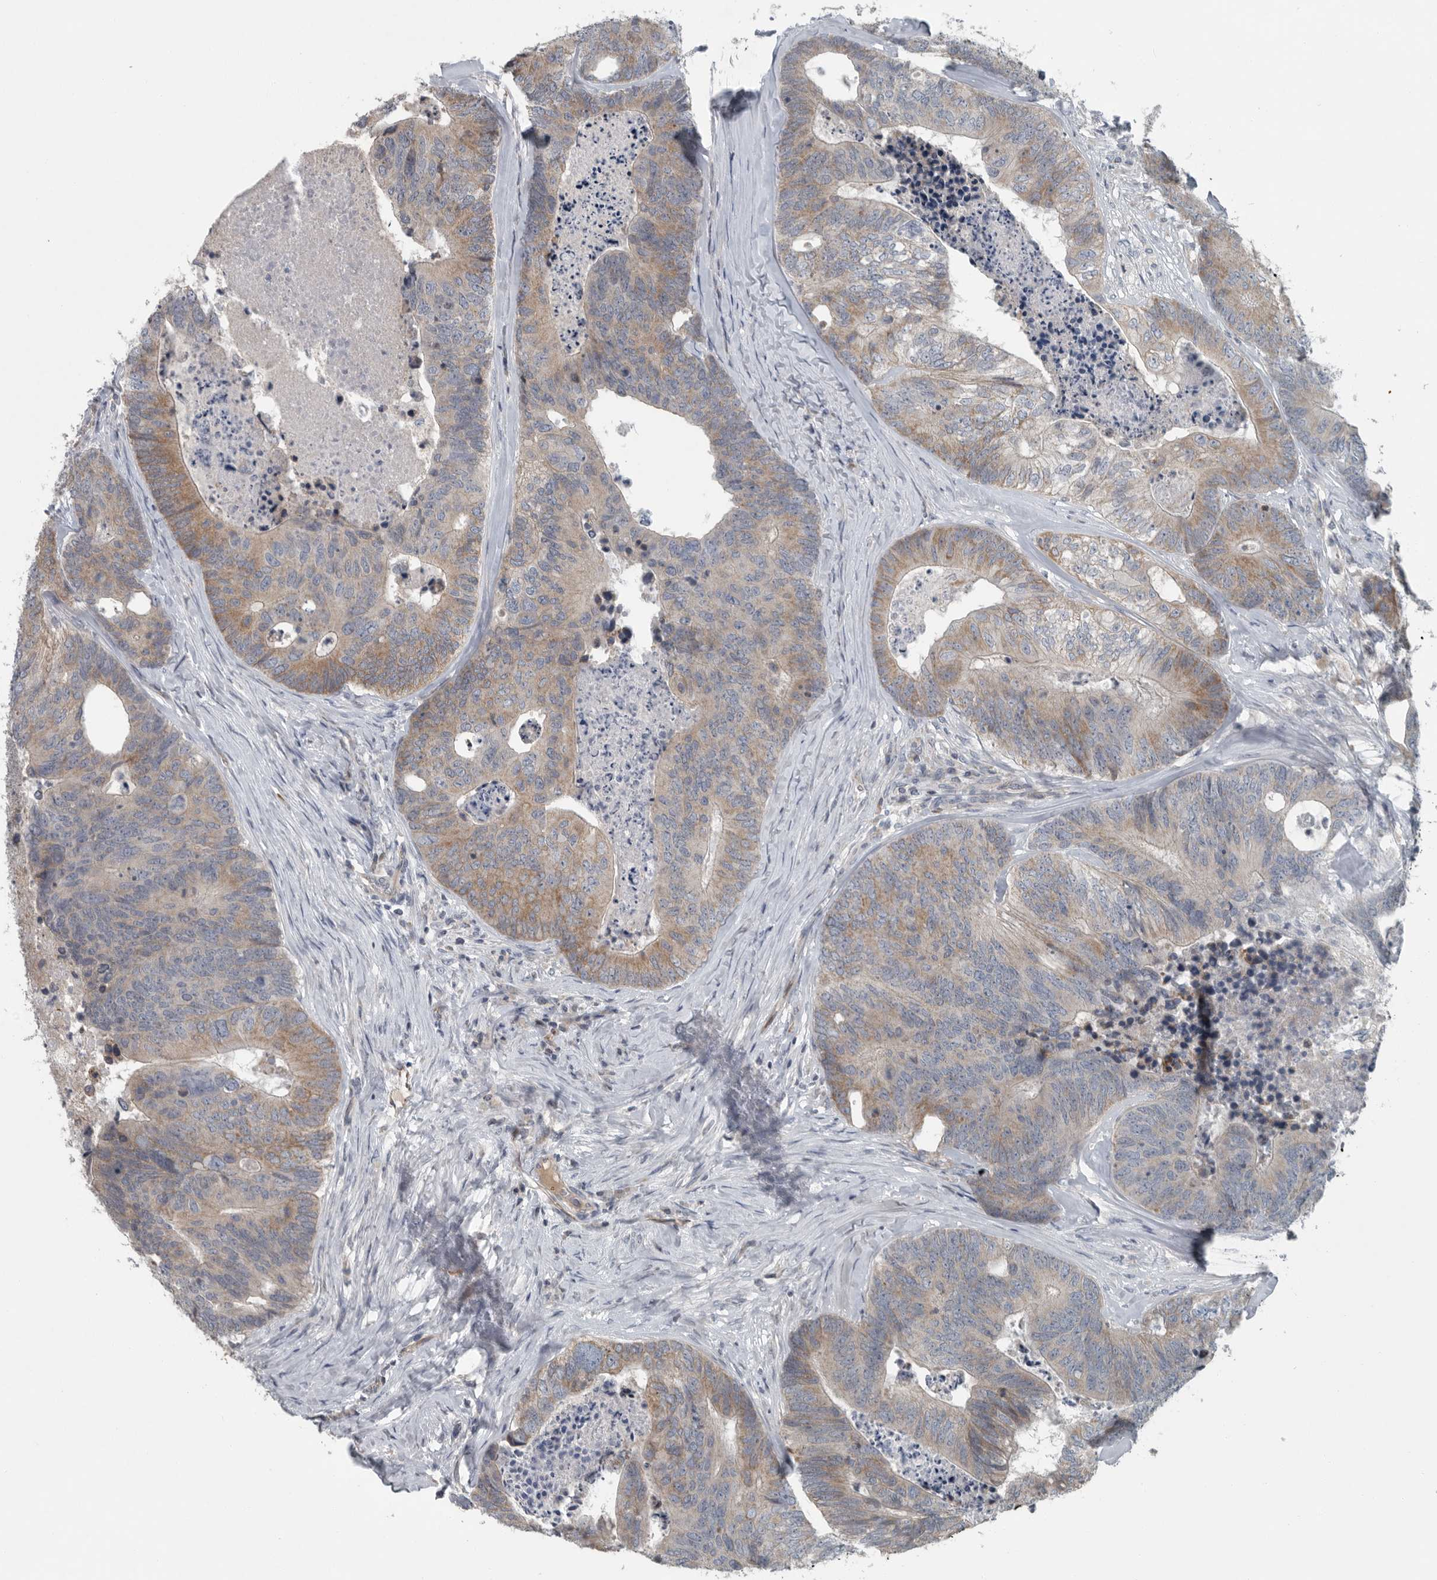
{"staining": {"intensity": "moderate", "quantity": "<25%", "location": "cytoplasmic/membranous"}, "tissue": "colorectal cancer", "cell_type": "Tumor cells", "image_type": "cancer", "snomed": [{"axis": "morphology", "description": "Adenocarcinoma, NOS"}, {"axis": "topography", "description": "Colon"}], "caption": "This histopathology image shows immunohistochemistry staining of colorectal cancer (adenocarcinoma), with low moderate cytoplasmic/membranous staining in about <25% of tumor cells.", "gene": "MPP3", "patient": {"sex": "female", "age": 67}}